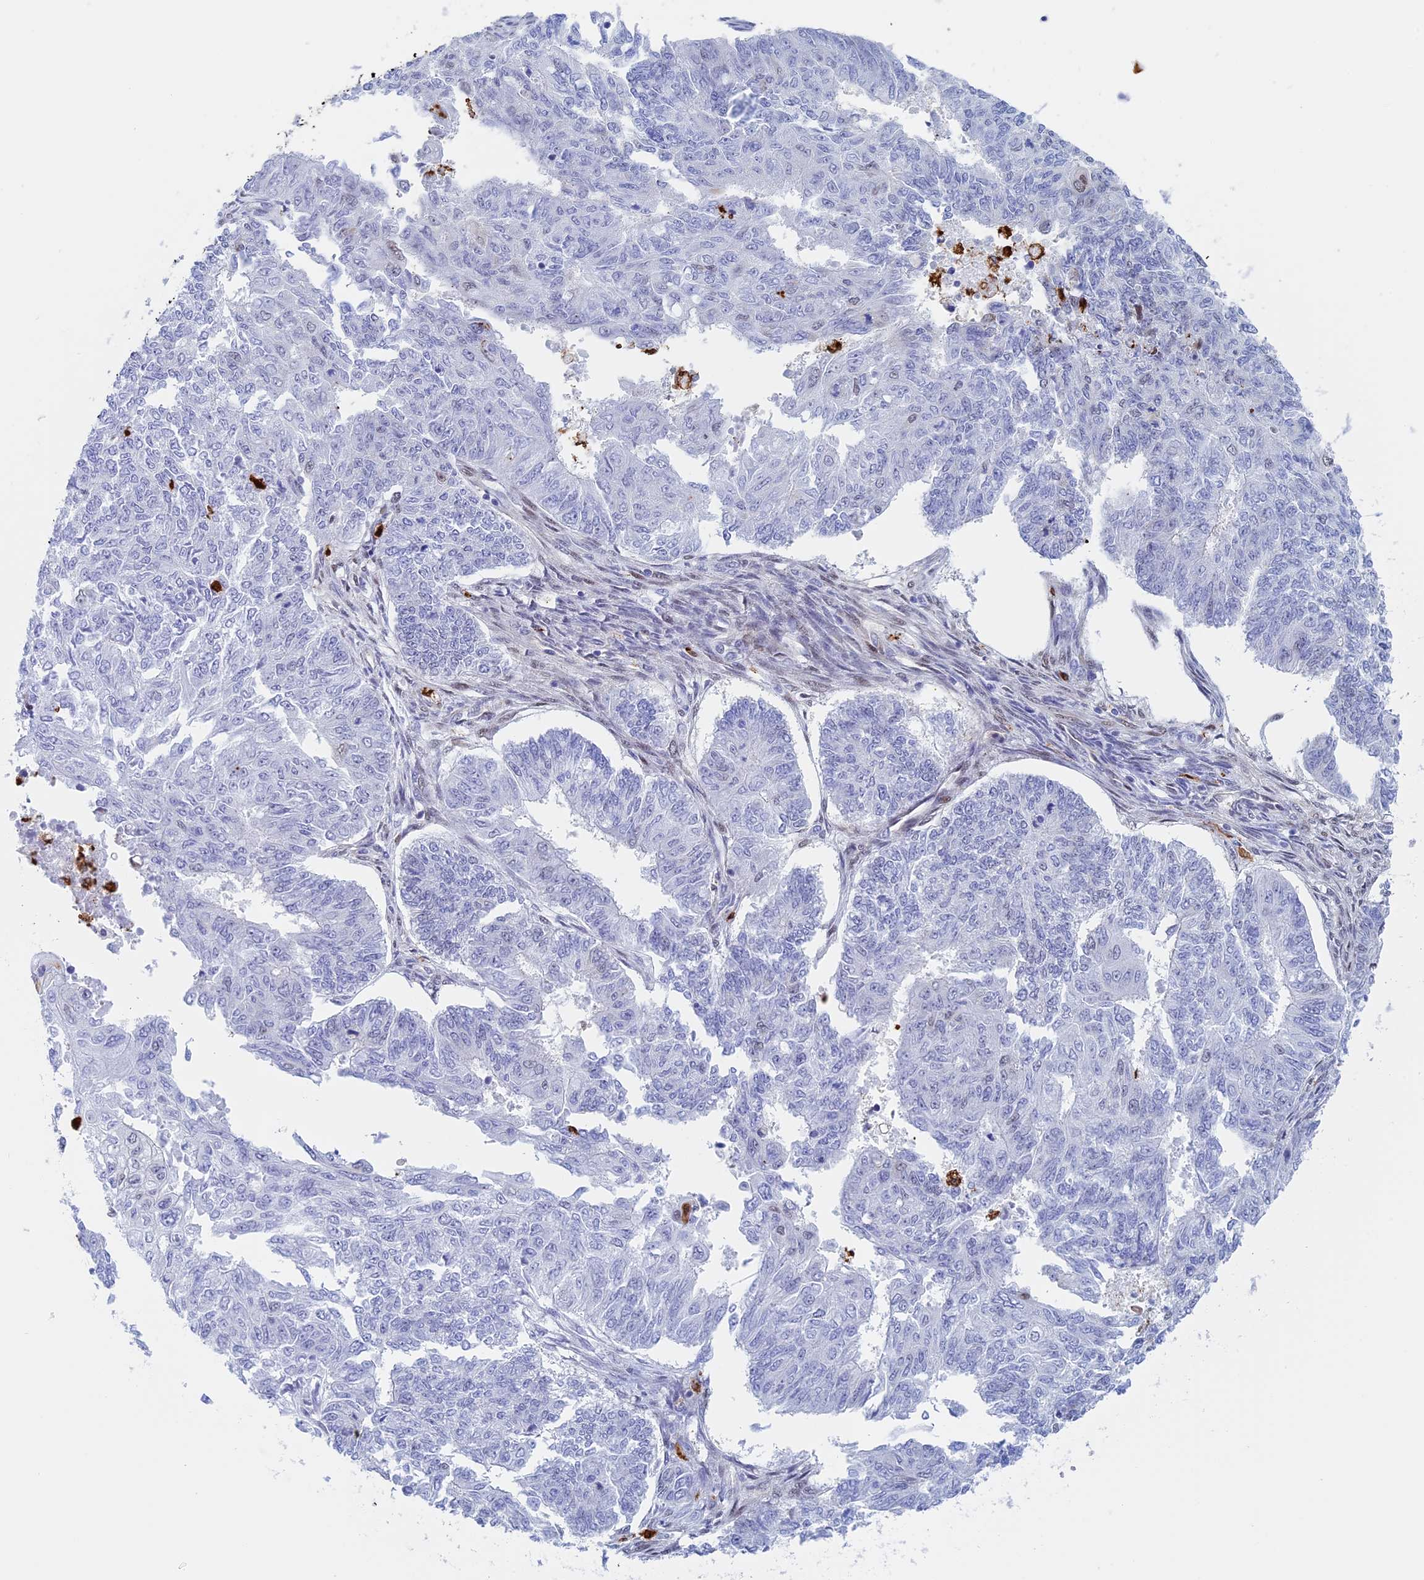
{"staining": {"intensity": "negative", "quantity": "none", "location": "none"}, "tissue": "endometrial cancer", "cell_type": "Tumor cells", "image_type": "cancer", "snomed": [{"axis": "morphology", "description": "Adenocarcinoma, NOS"}, {"axis": "topography", "description": "Endometrium"}], "caption": "Tumor cells are negative for protein expression in human adenocarcinoma (endometrial).", "gene": "SLC26A1", "patient": {"sex": "female", "age": 32}}